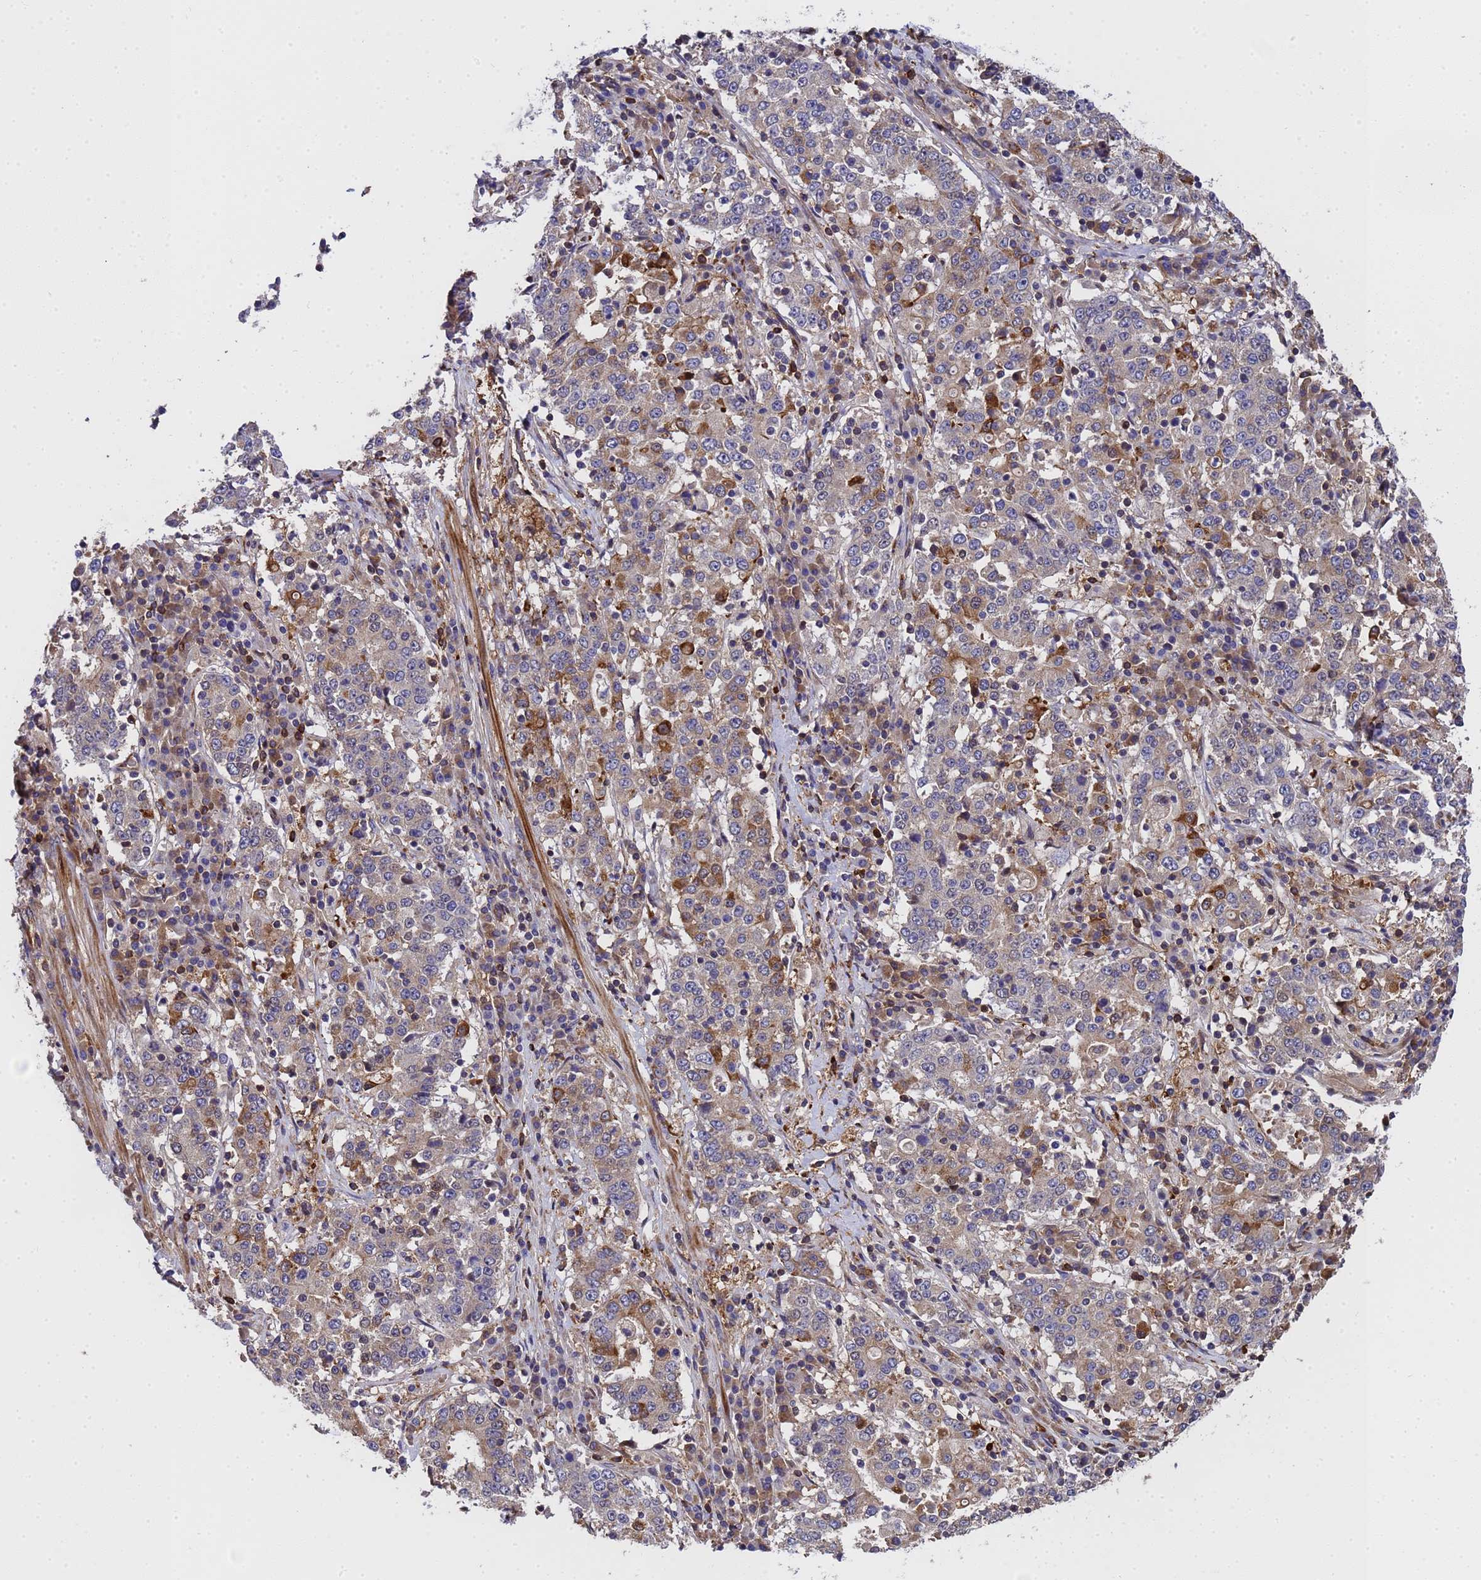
{"staining": {"intensity": "moderate", "quantity": "<25%", "location": "cytoplasmic/membranous"}, "tissue": "stomach cancer", "cell_type": "Tumor cells", "image_type": "cancer", "snomed": [{"axis": "morphology", "description": "Adenocarcinoma, NOS"}, {"axis": "topography", "description": "Stomach"}], "caption": "A low amount of moderate cytoplasmic/membranous expression is seen in approximately <25% of tumor cells in stomach adenocarcinoma tissue.", "gene": "MOCS1", "patient": {"sex": "male", "age": 59}}